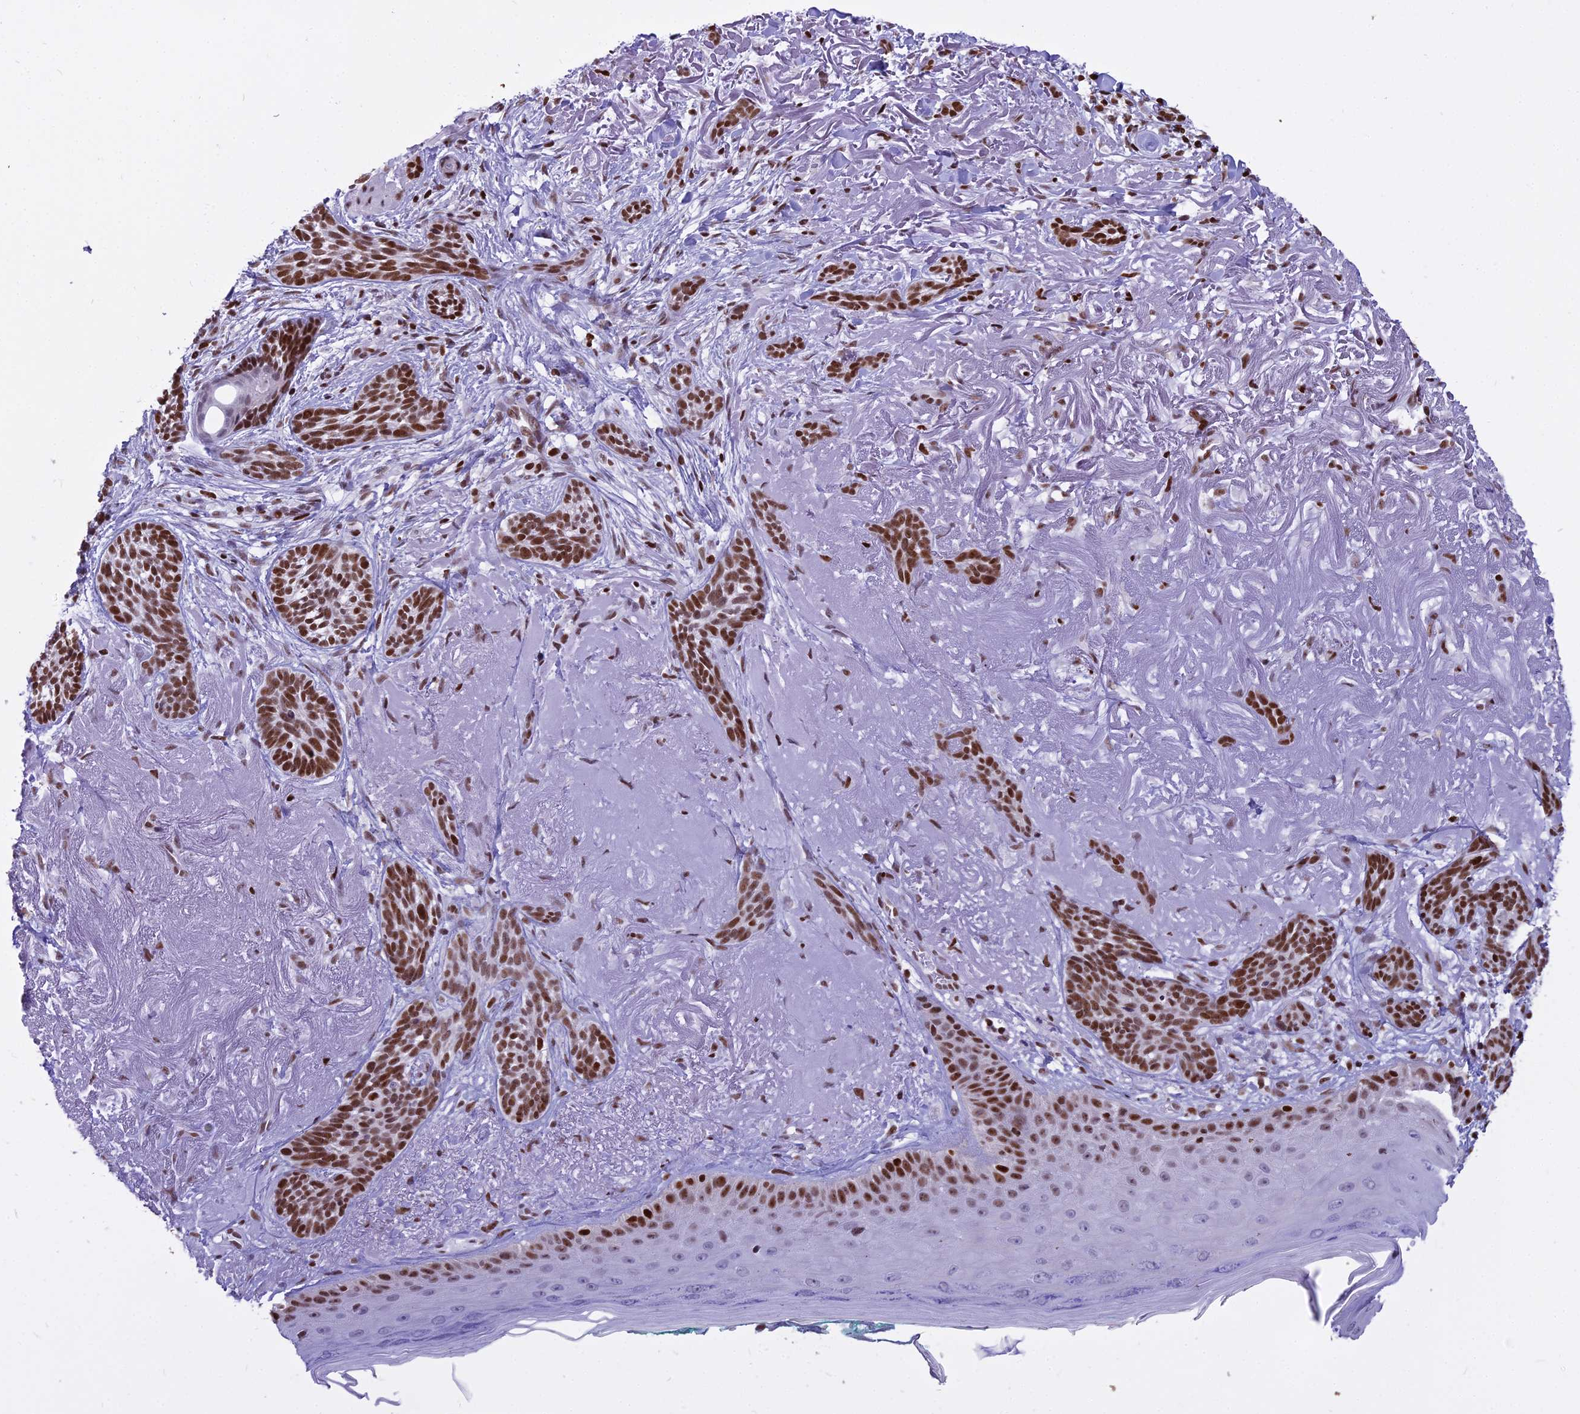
{"staining": {"intensity": "strong", "quantity": ">75%", "location": "nuclear"}, "tissue": "skin cancer", "cell_type": "Tumor cells", "image_type": "cancer", "snomed": [{"axis": "morphology", "description": "Basal cell carcinoma"}, {"axis": "topography", "description": "Skin"}], "caption": "About >75% of tumor cells in human basal cell carcinoma (skin) demonstrate strong nuclear protein expression as visualized by brown immunohistochemical staining.", "gene": "PARP1", "patient": {"sex": "male", "age": 71}}